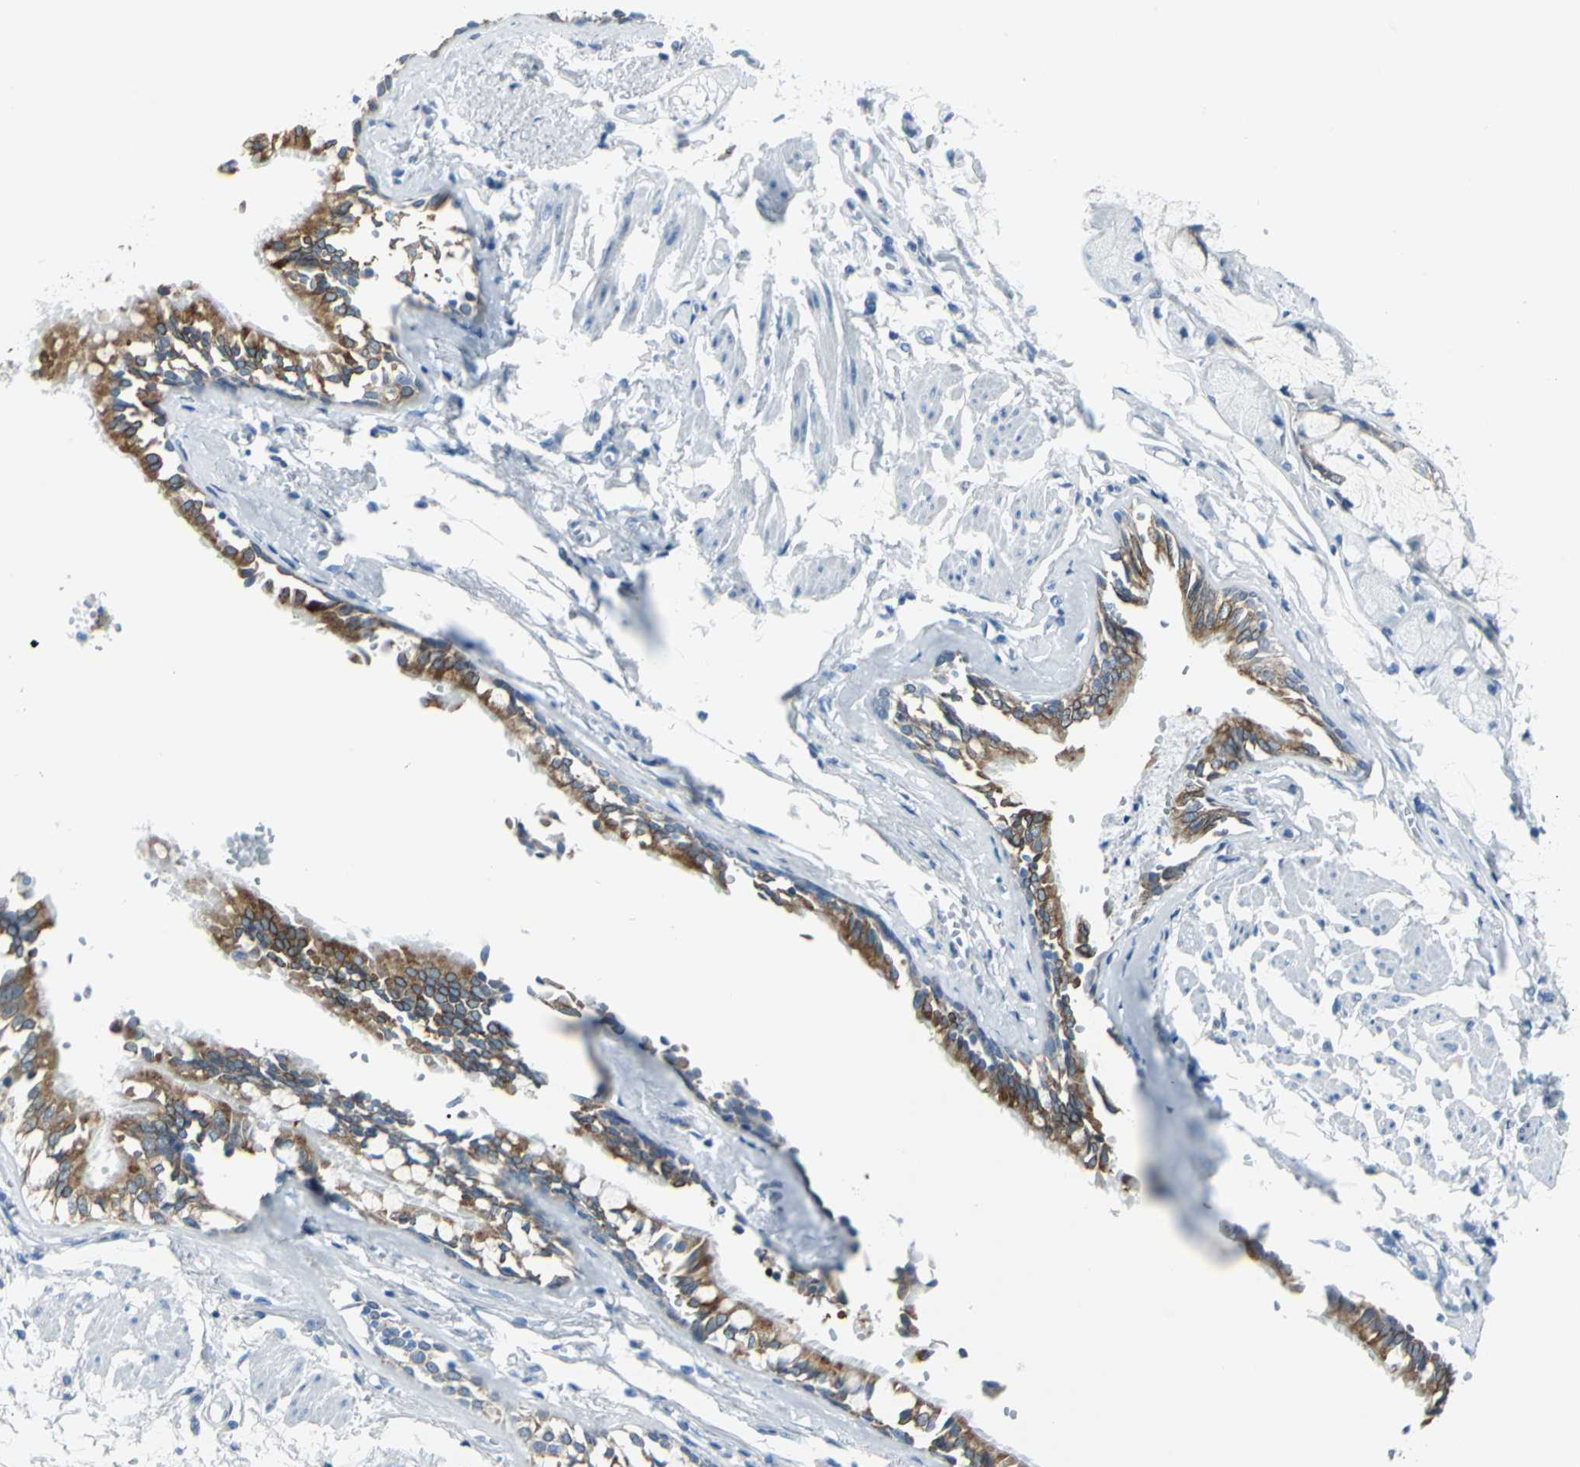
{"staining": {"intensity": "moderate", "quantity": ">75%", "location": "cytoplasmic/membranous"}, "tissue": "bronchus", "cell_type": "Respiratory epithelial cells", "image_type": "normal", "snomed": [{"axis": "morphology", "description": "Normal tissue, NOS"}, {"axis": "topography", "description": "Bronchus"}, {"axis": "topography", "description": "Lung"}], "caption": "Human bronchus stained with a brown dye reveals moderate cytoplasmic/membranous positive staining in approximately >75% of respiratory epithelial cells.", "gene": "CYB5A", "patient": {"sex": "female", "age": 56}}